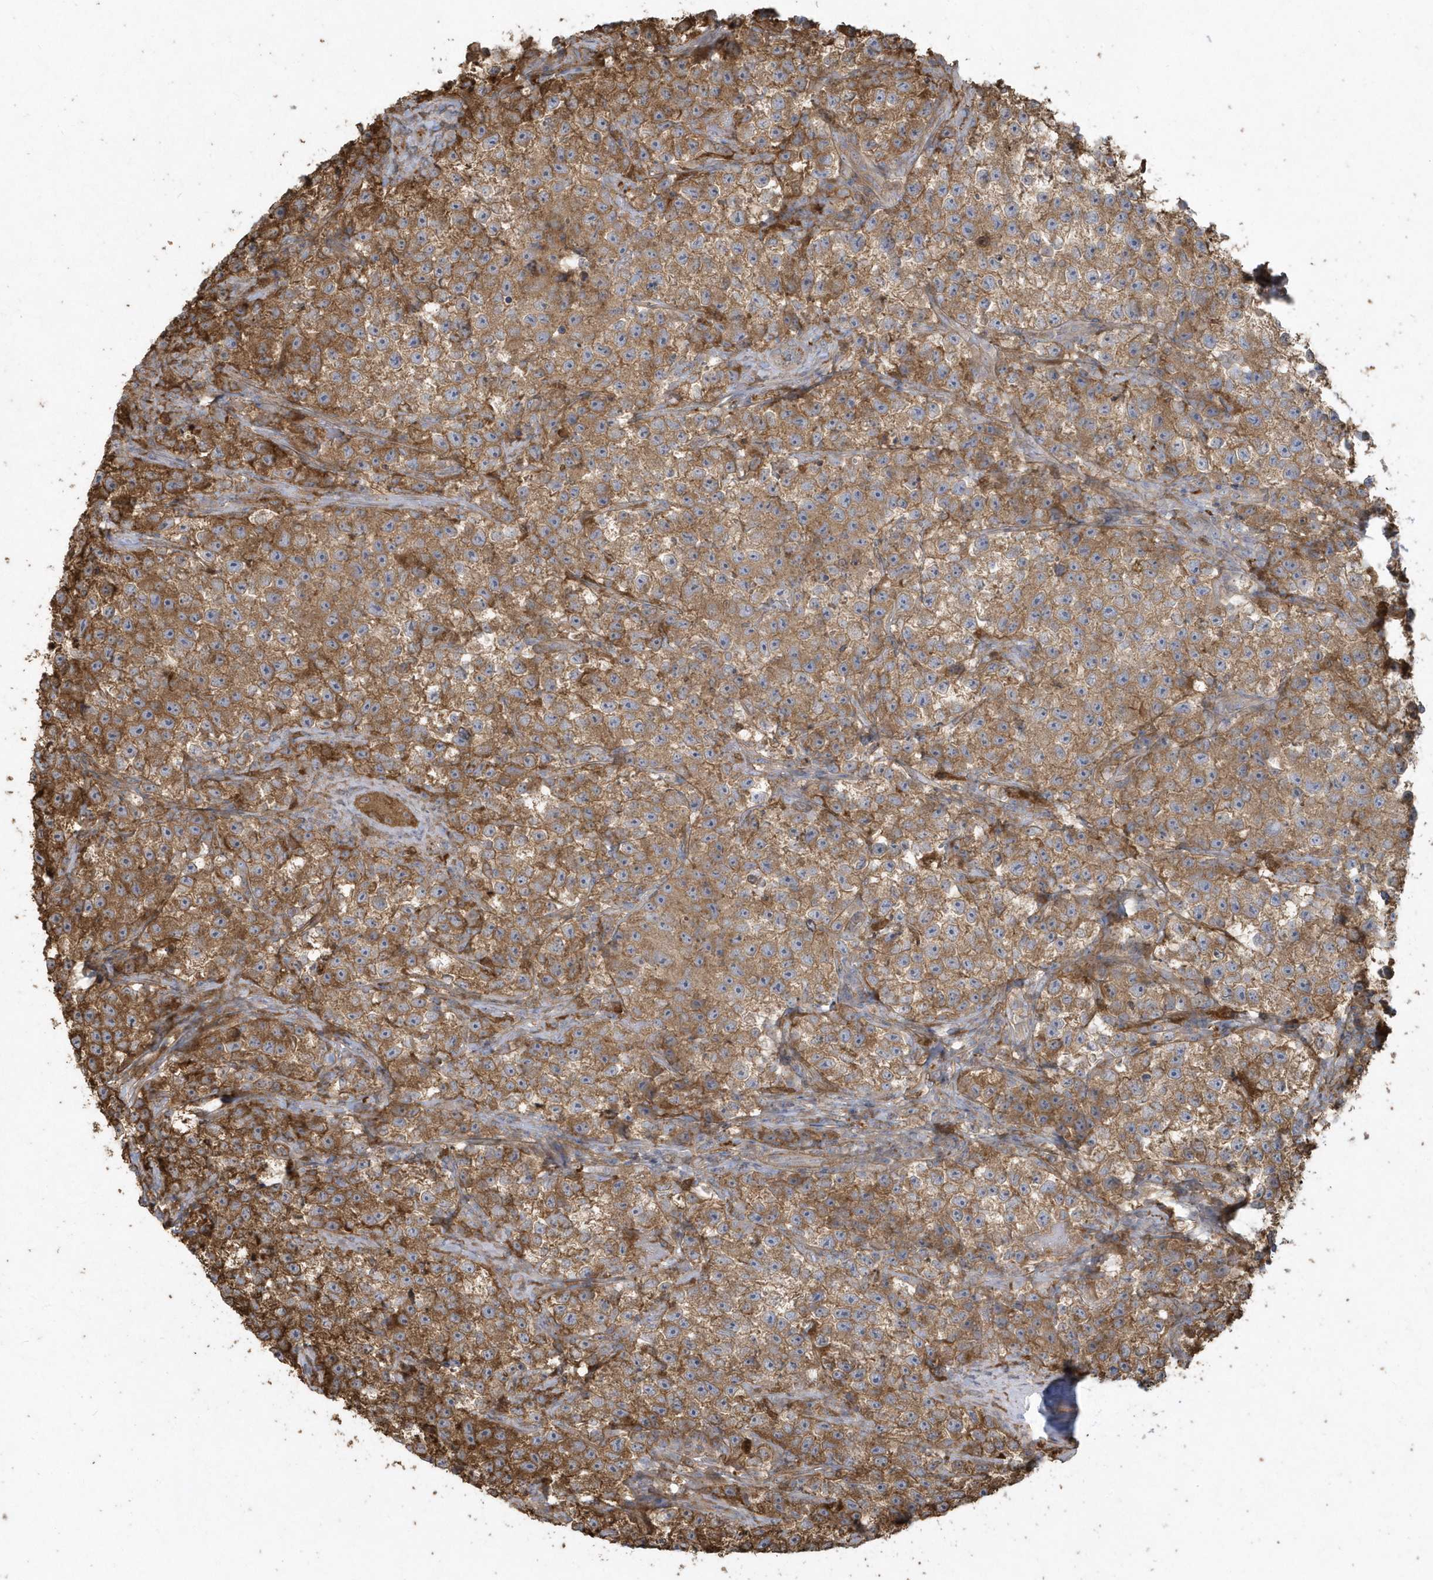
{"staining": {"intensity": "moderate", "quantity": ">75%", "location": "cytoplasmic/membranous"}, "tissue": "testis cancer", "cell_type": "Tumor cells", "image_type": "cancer", "snomed": [{"axis": "morphology", "description": "Seminoma, NOS"}, {"axis": "topography", "description": "Testis"}], "caption": "DAB (3,3'-diaminobenzidine) immunohistochemical staining of testis cancer (seminoma) exhibits moderate cytoplasmic/membranous protein expression in approximately >75% of tumor cells.", "gene": "HNMT", "patient": {"sex": "male", "age": 22}}